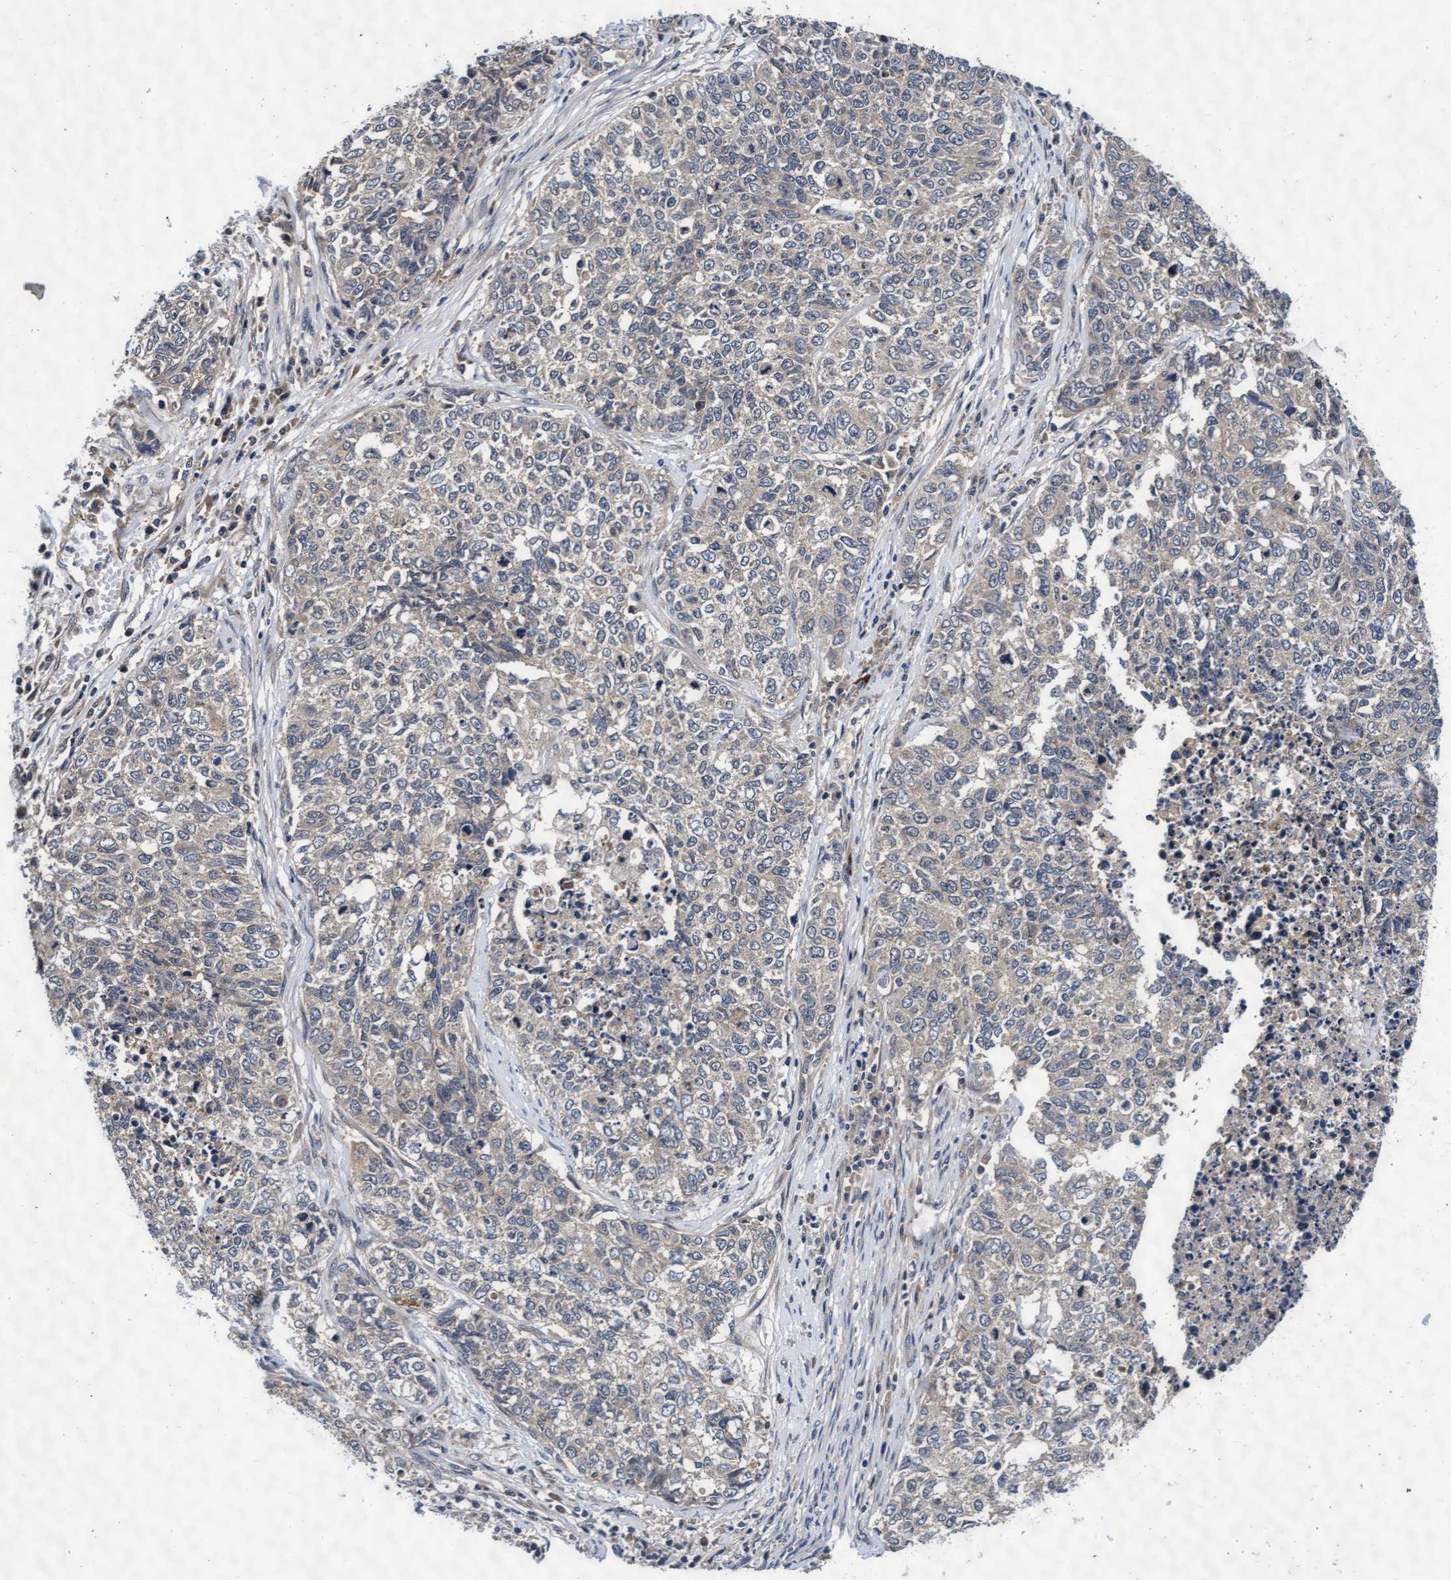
{"staining": {"intensity": "negative", "quantity": "none", "location": "none"}, "tissue": "cervical cancer", "cell_type": "Tumor cells", "image_type": "cancer", "snomed": [{"axis": "morphology", "description": "Squamous cell carcinoma, NOS"}, {"axis": "topography", "description": "Cervix"}], "caption": "Immunohistochemistry of human cervical squamous cell carcinoma displays no positivity in tumor cells.", "gene": "EFCAB13", "patient": {"sex": "female", "age": 63}}